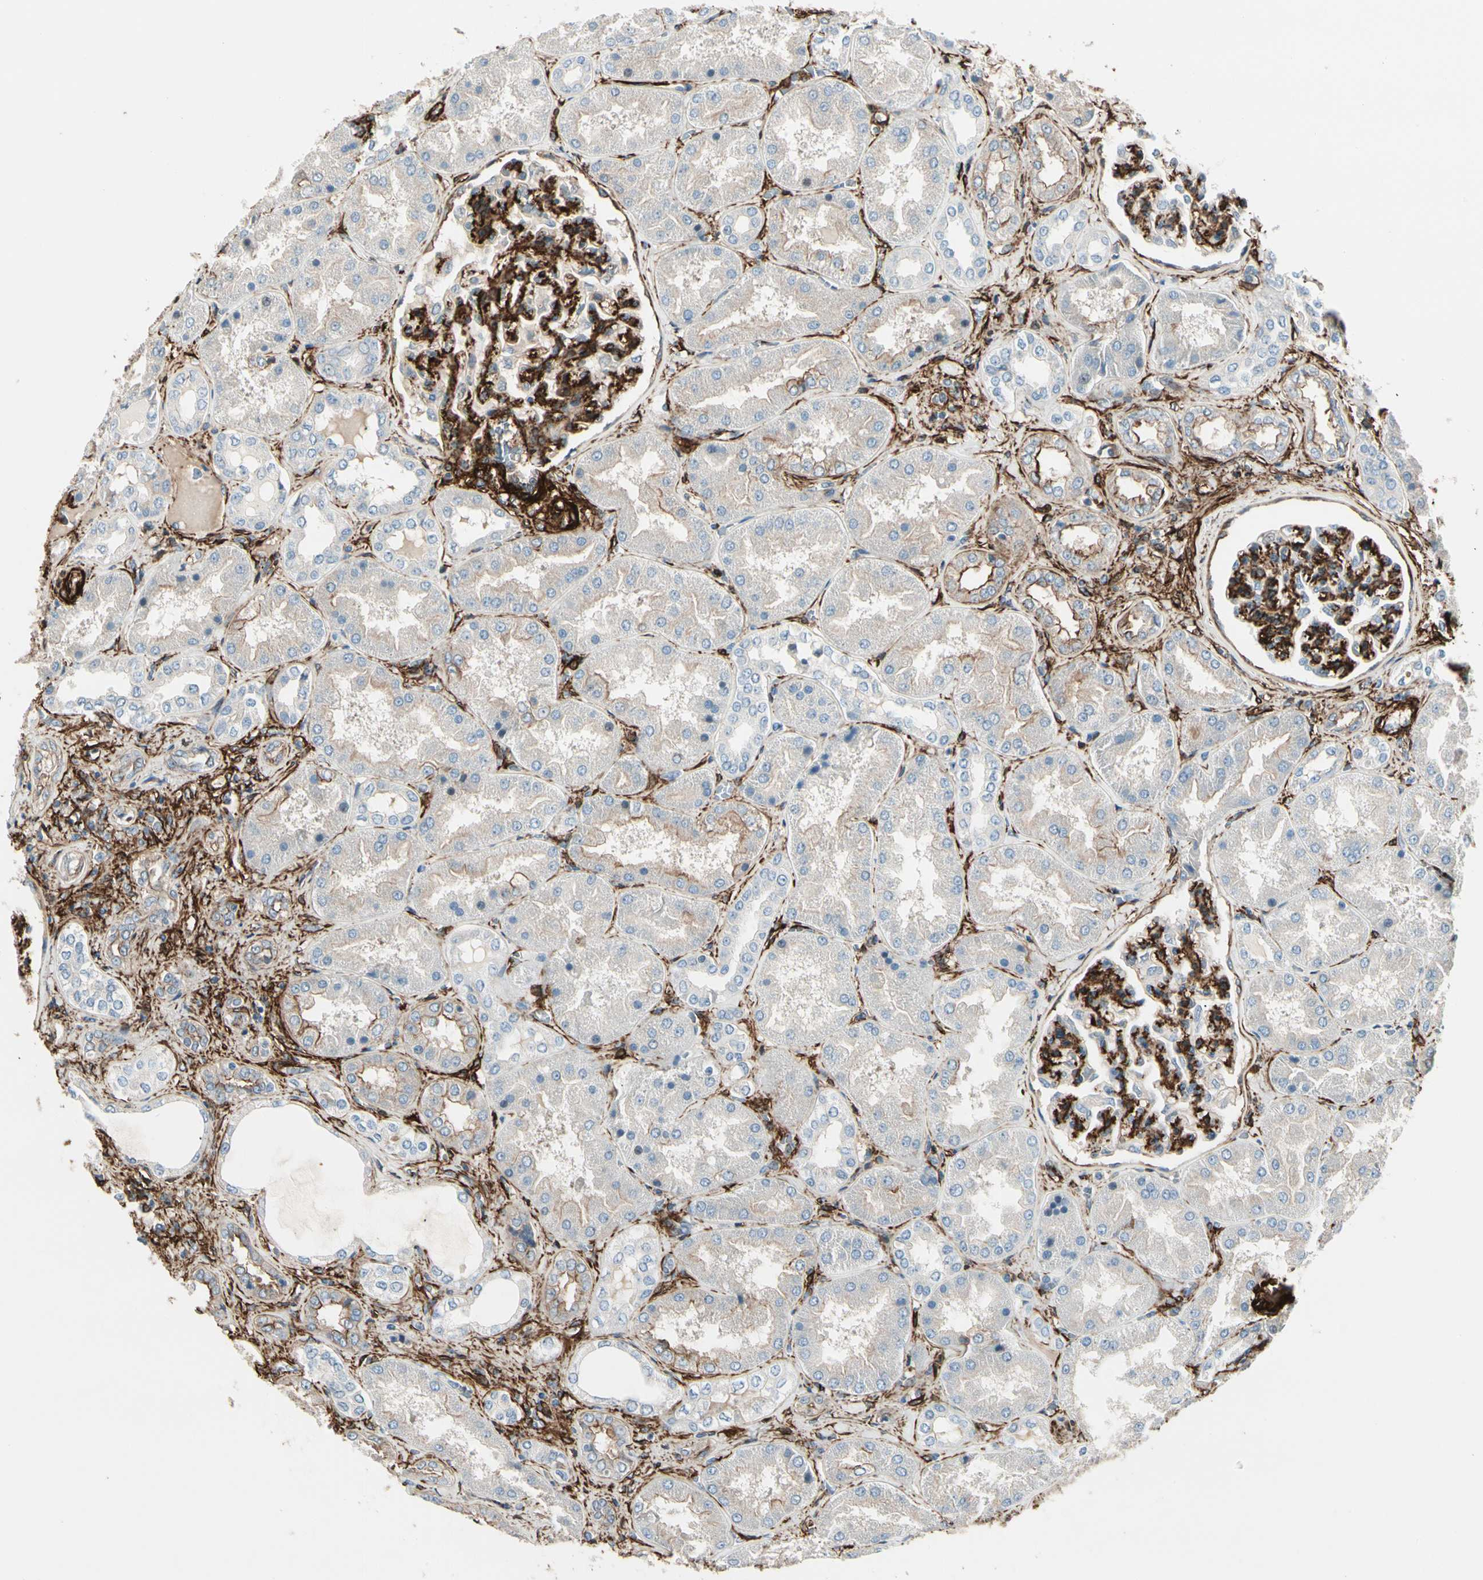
{"staining": {"intensity": "negative", "quantity": "none", "location": "none"}, "tissue": "kidney", "cell_type": "Cells in glomeruli", "image_type": "normal", "snomed": [{"axis": "morphology", "description": "Normal tissue, NOS"}, {"axis": "topography", "description": "Kidney"}], "caption": "High magnification brightfield microscopy of unremarkable kidney stained with DAB (brown) and counterstained with hematoxylin (blue): cells in glomeruli show no significant positivity. The staining is performed using DAB brown chromogen with nuclei counter-stained in using hematoxylin.", "gene": "CALD1", "patient": {"sex": "female", "age": 56}}